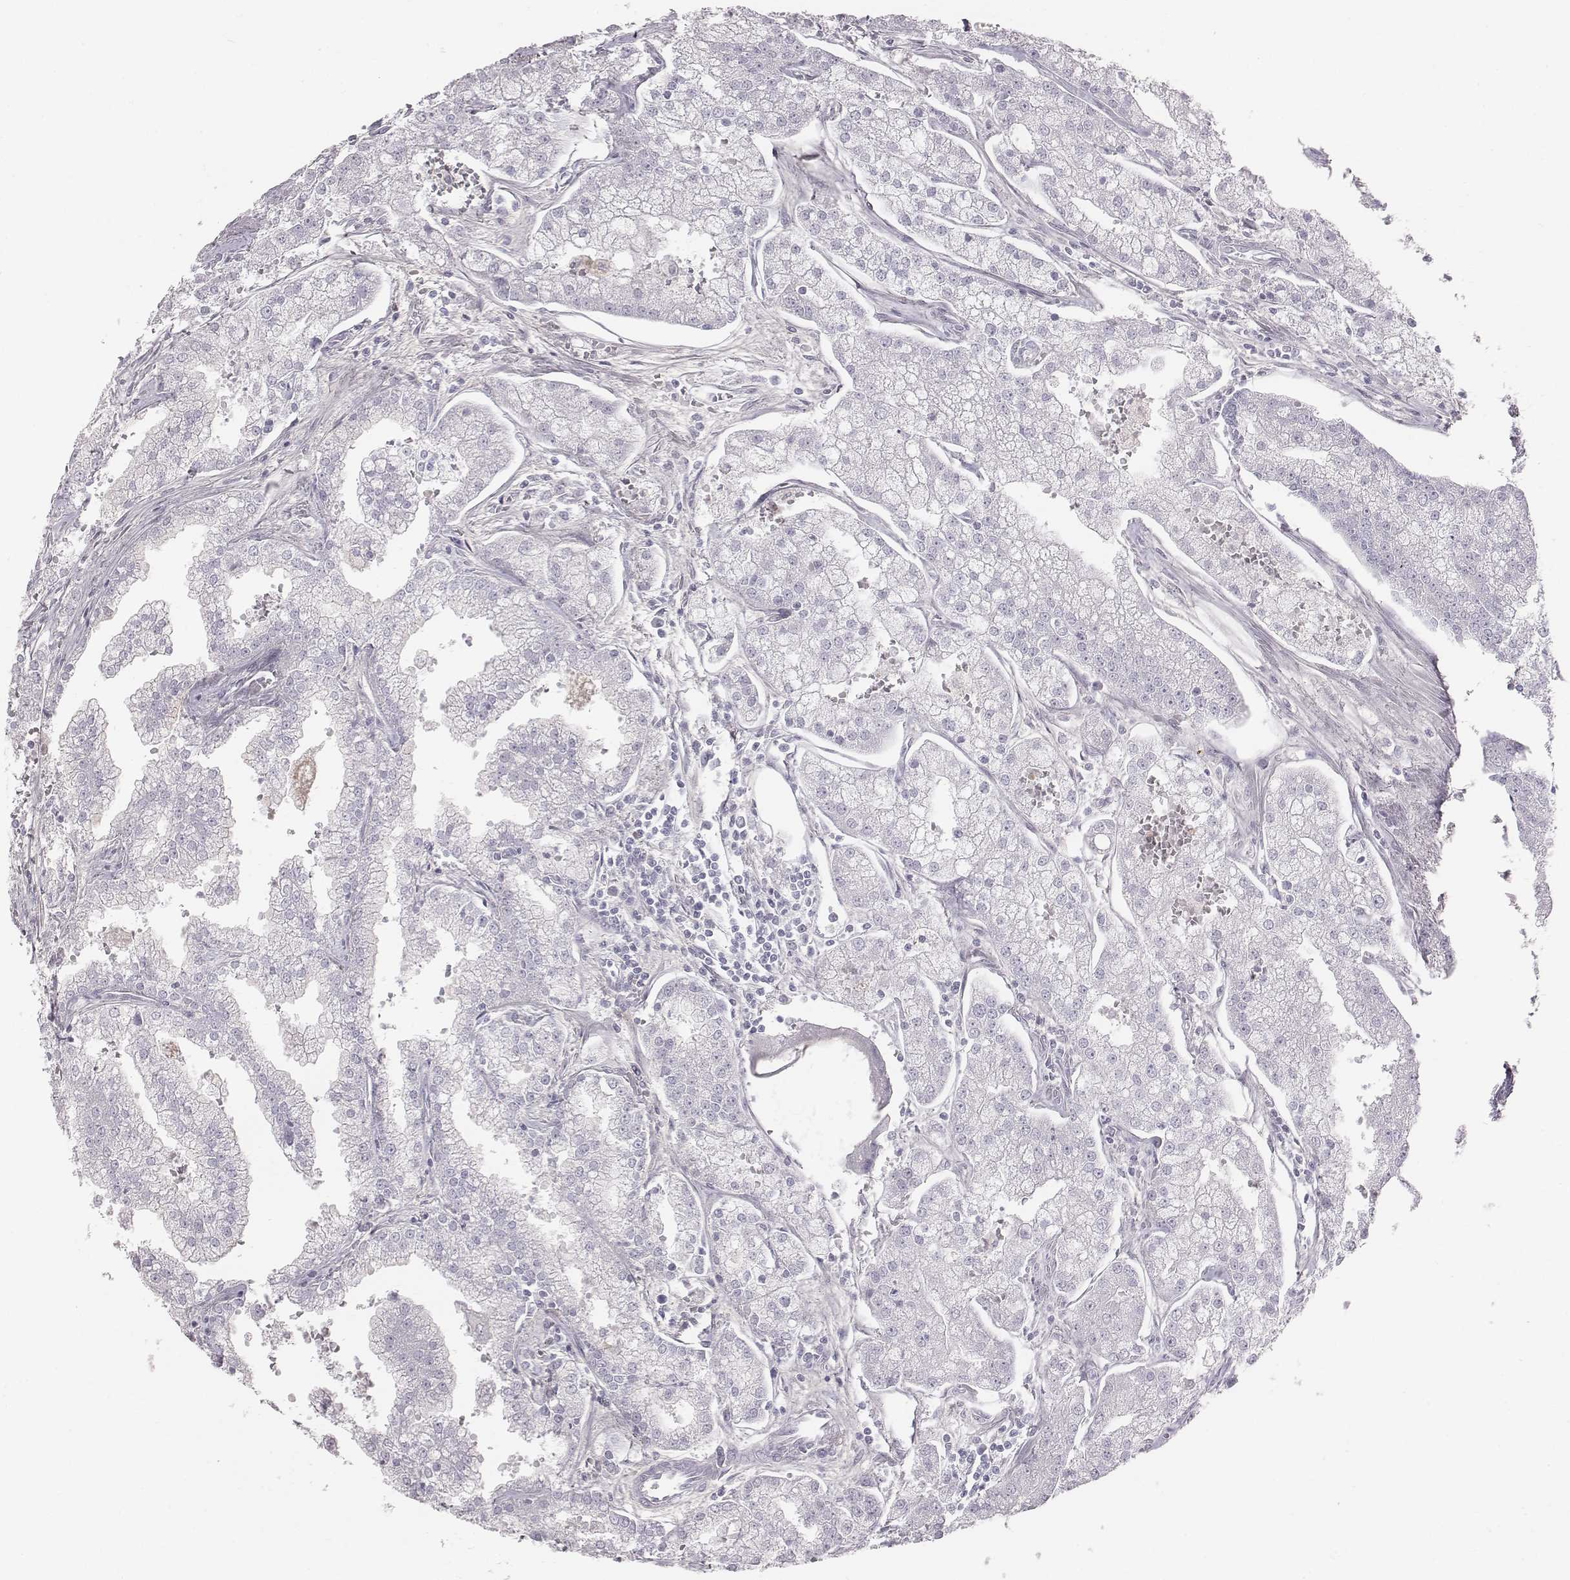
{"staining": {"intensity": "negative", "quantity": "none", "location": "none"}, "tissue": "prostate cancer", "cell_type": "Tumor cells", "image_type": "cancer", "snomed": [{"axis": "morphology", "description": "Adenocarcinoma, NOS"}, {"axis": "topography", "description": "Prostate"}], "caption": "A micrograph of human prostate adenocarcinoma is negative for staining in tumor cells. The staining was performed using DAB to visualize the protein expression in brown, while the nuclei were stained in blue with hematoxylin (Magnification: 20x).", "gene": "C6orf58", "patient": {"sex": "male", "age": 70}}